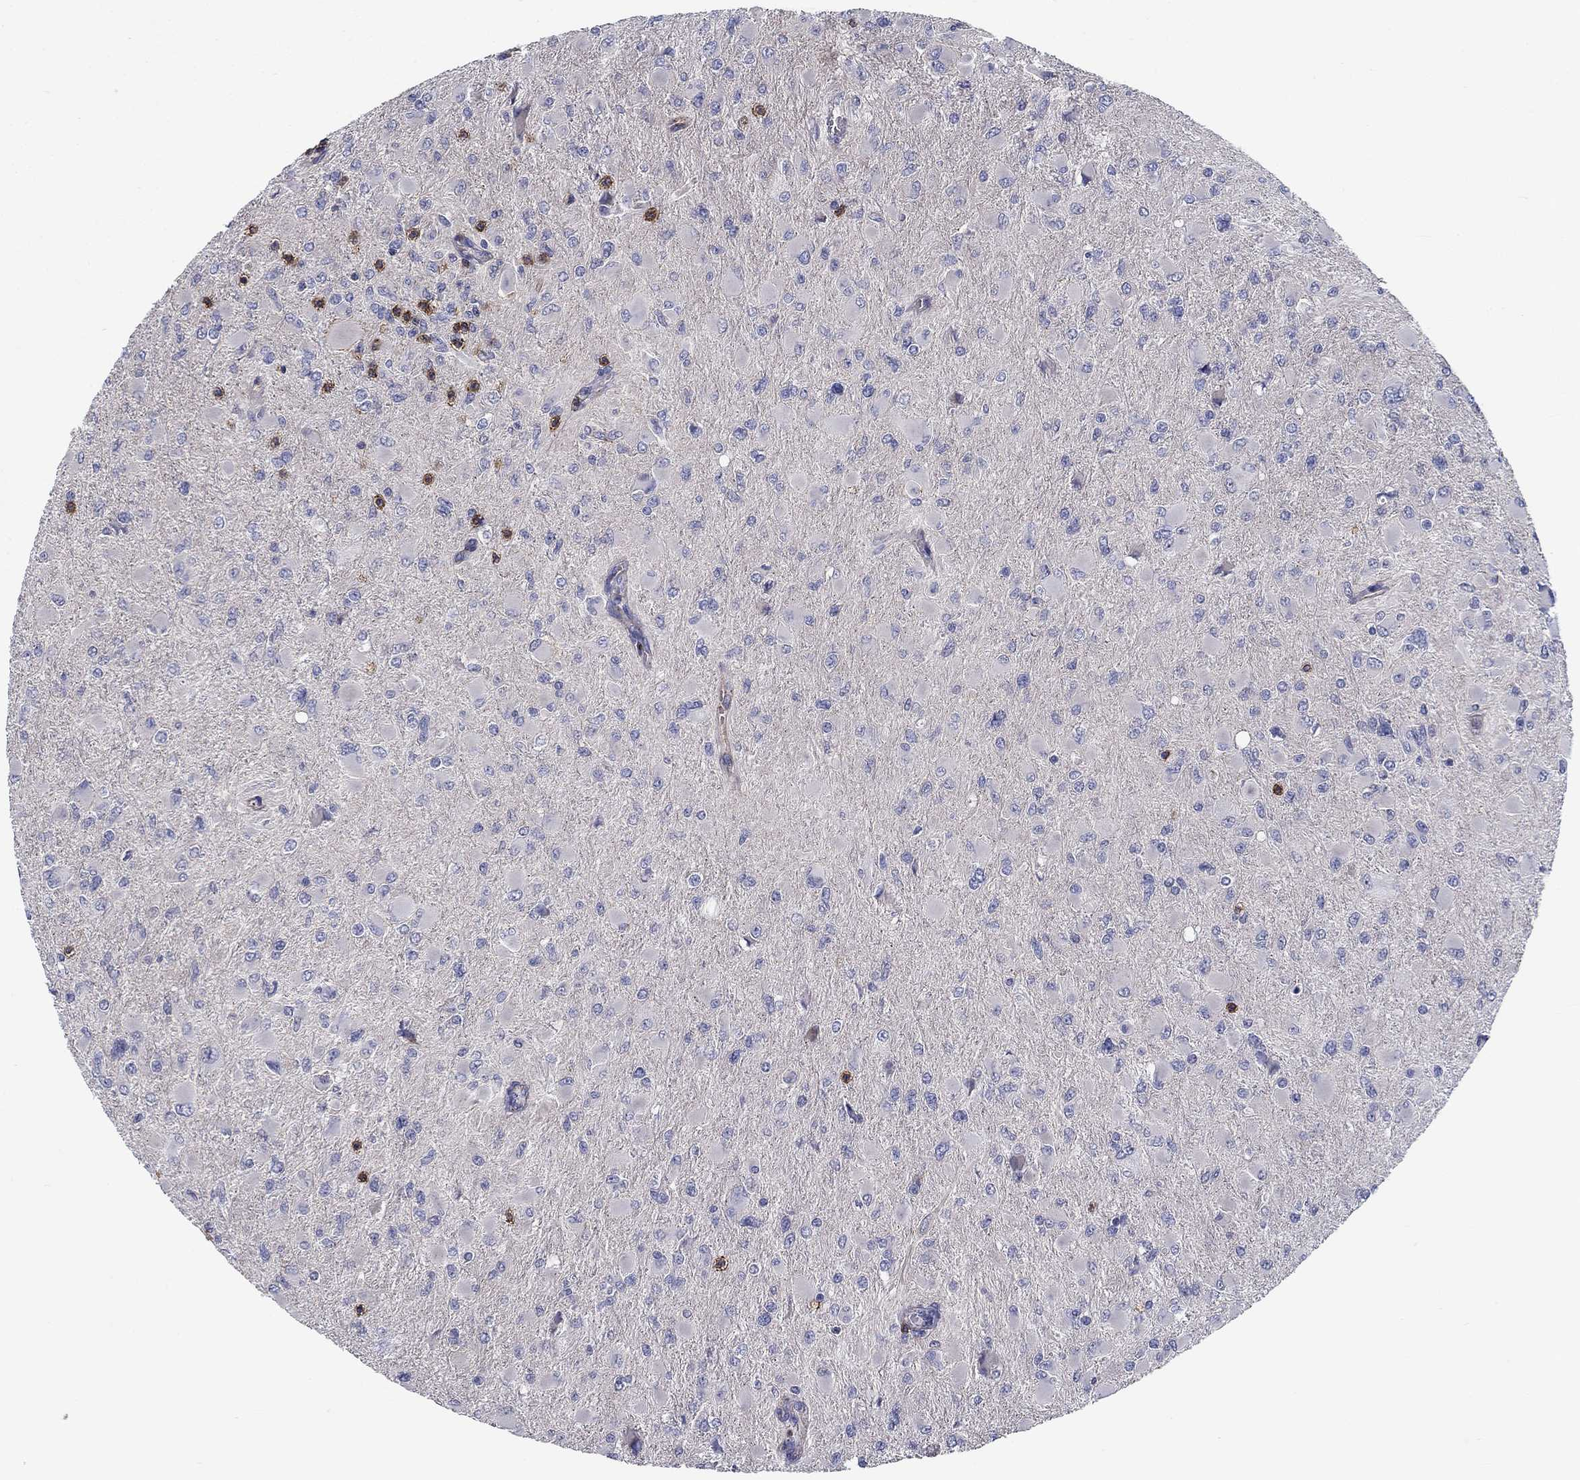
{"staining": {"intensity": "negative", "quantity": "none", "location": "none"}, "tissue": "glioma", "cell_type": "Tumor cells", "image_type": "cancer", "snomed": [{"axis": "morphology", "description": "Glioma, malignant, High grade"}, {"axis": "topography", "description": "Cerebral cortex"}], "caption": "Immunohistochemistry (IHC) of human glioma shows no positivity in tumor cells.", "gene": "SIT1", "patient": {"sex": "female", "age": 36}}